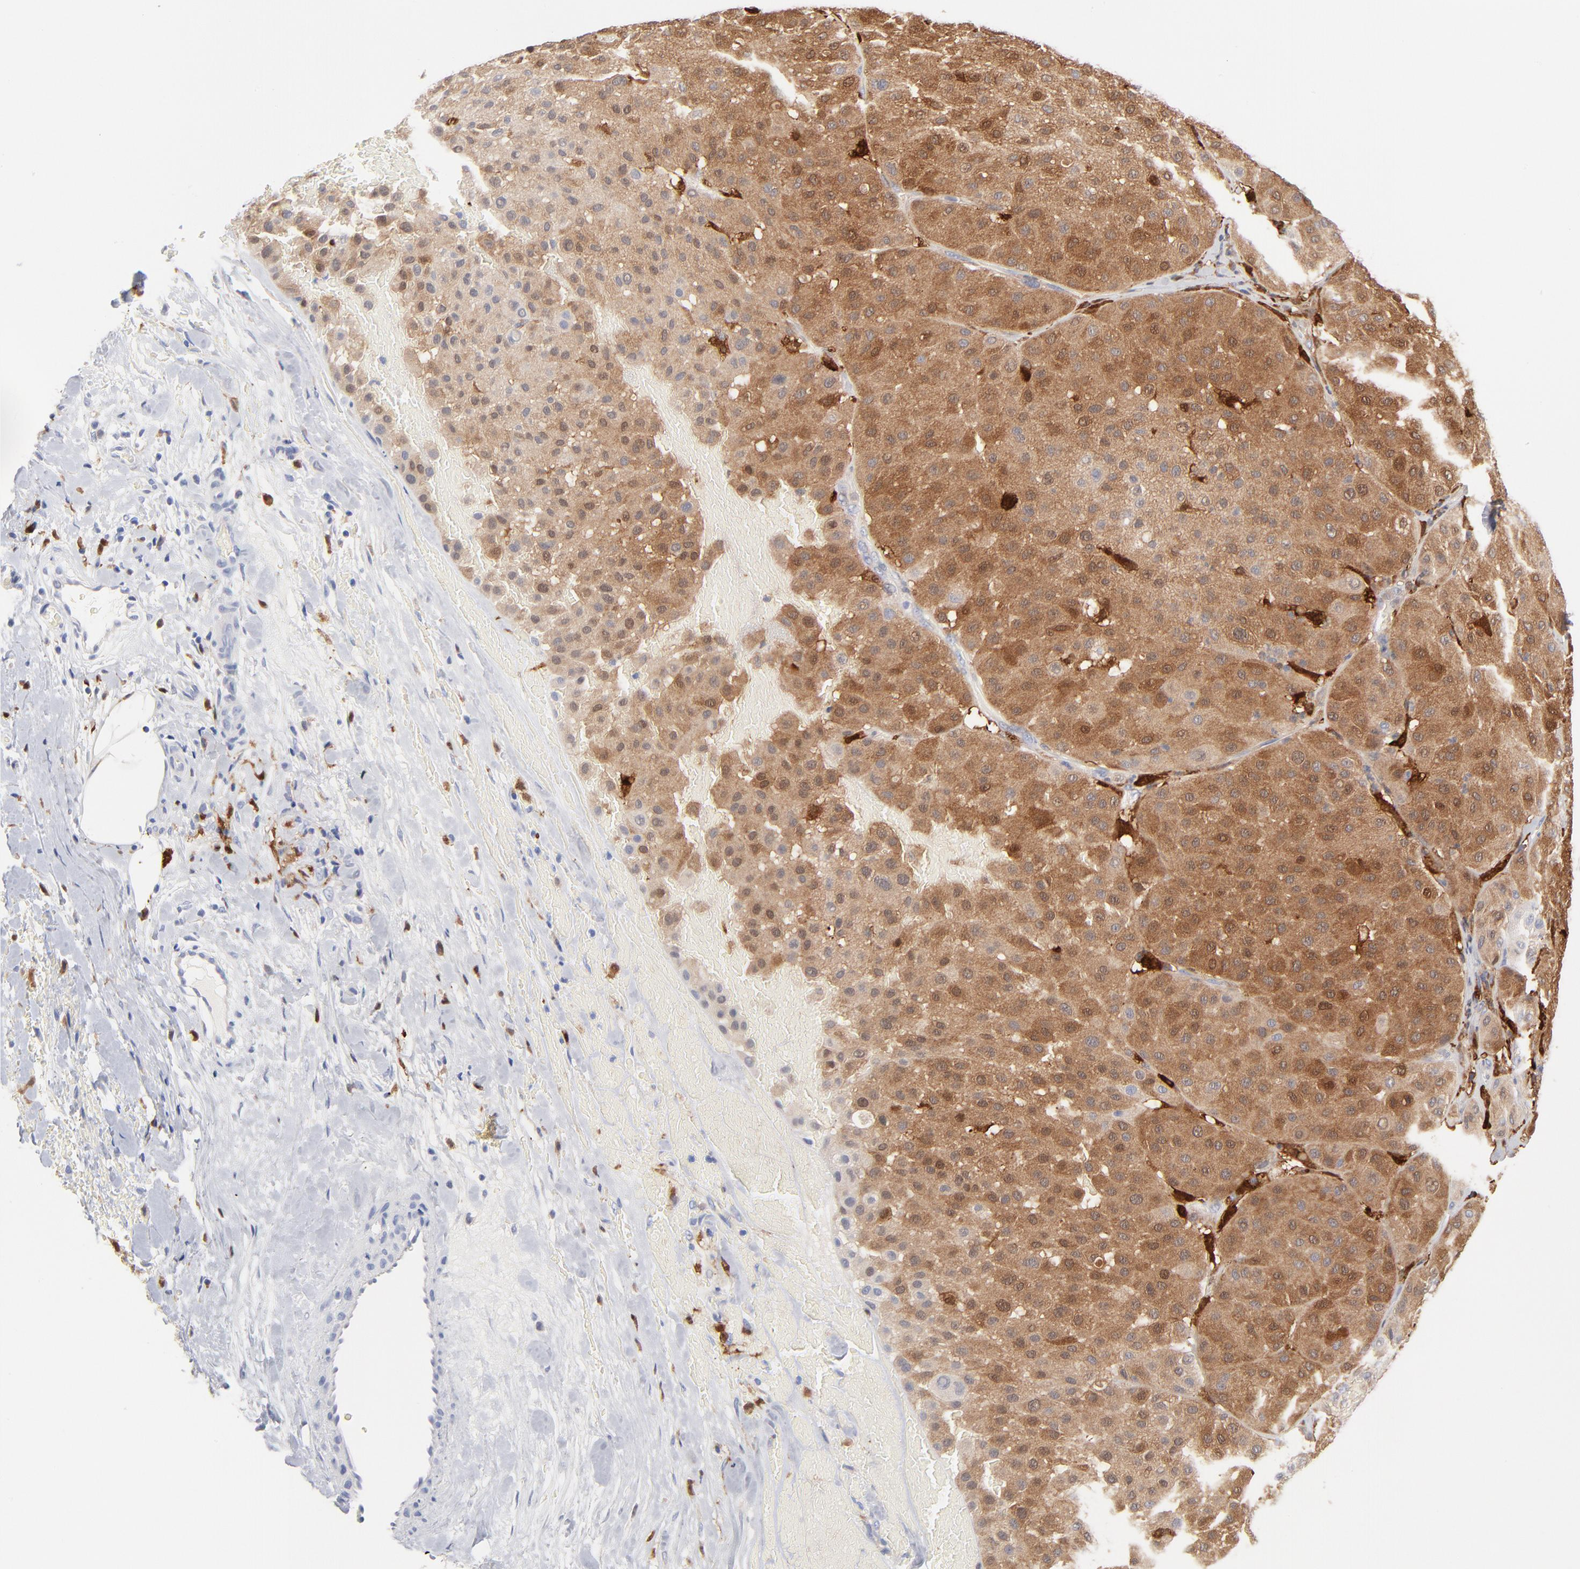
{"staining": {"intensity": "moderate", "quantity": ">75%", "location": "cytoplasmic/membranous"}, "tissue": "melanoma", "cell_type": "Tumor cells", "image_type": "cancer", "snomed": [{"axis": "morphology", "description": "Normal tissue, NOS"}, {"axis": "morphology", "description": "Malignant melanoma, Metastatic site"}, {"axis": "topography", "description": "Skin"}], "caption": "IHC histopathology image of human melanoma stained for a protein (brown), which reveals medium levels of moderate cytoplasmic/membranous positivity in approximately >75% of tumor cells.", "gene": "IFIT2", "patient": {"sex": "male", "age": 41}}